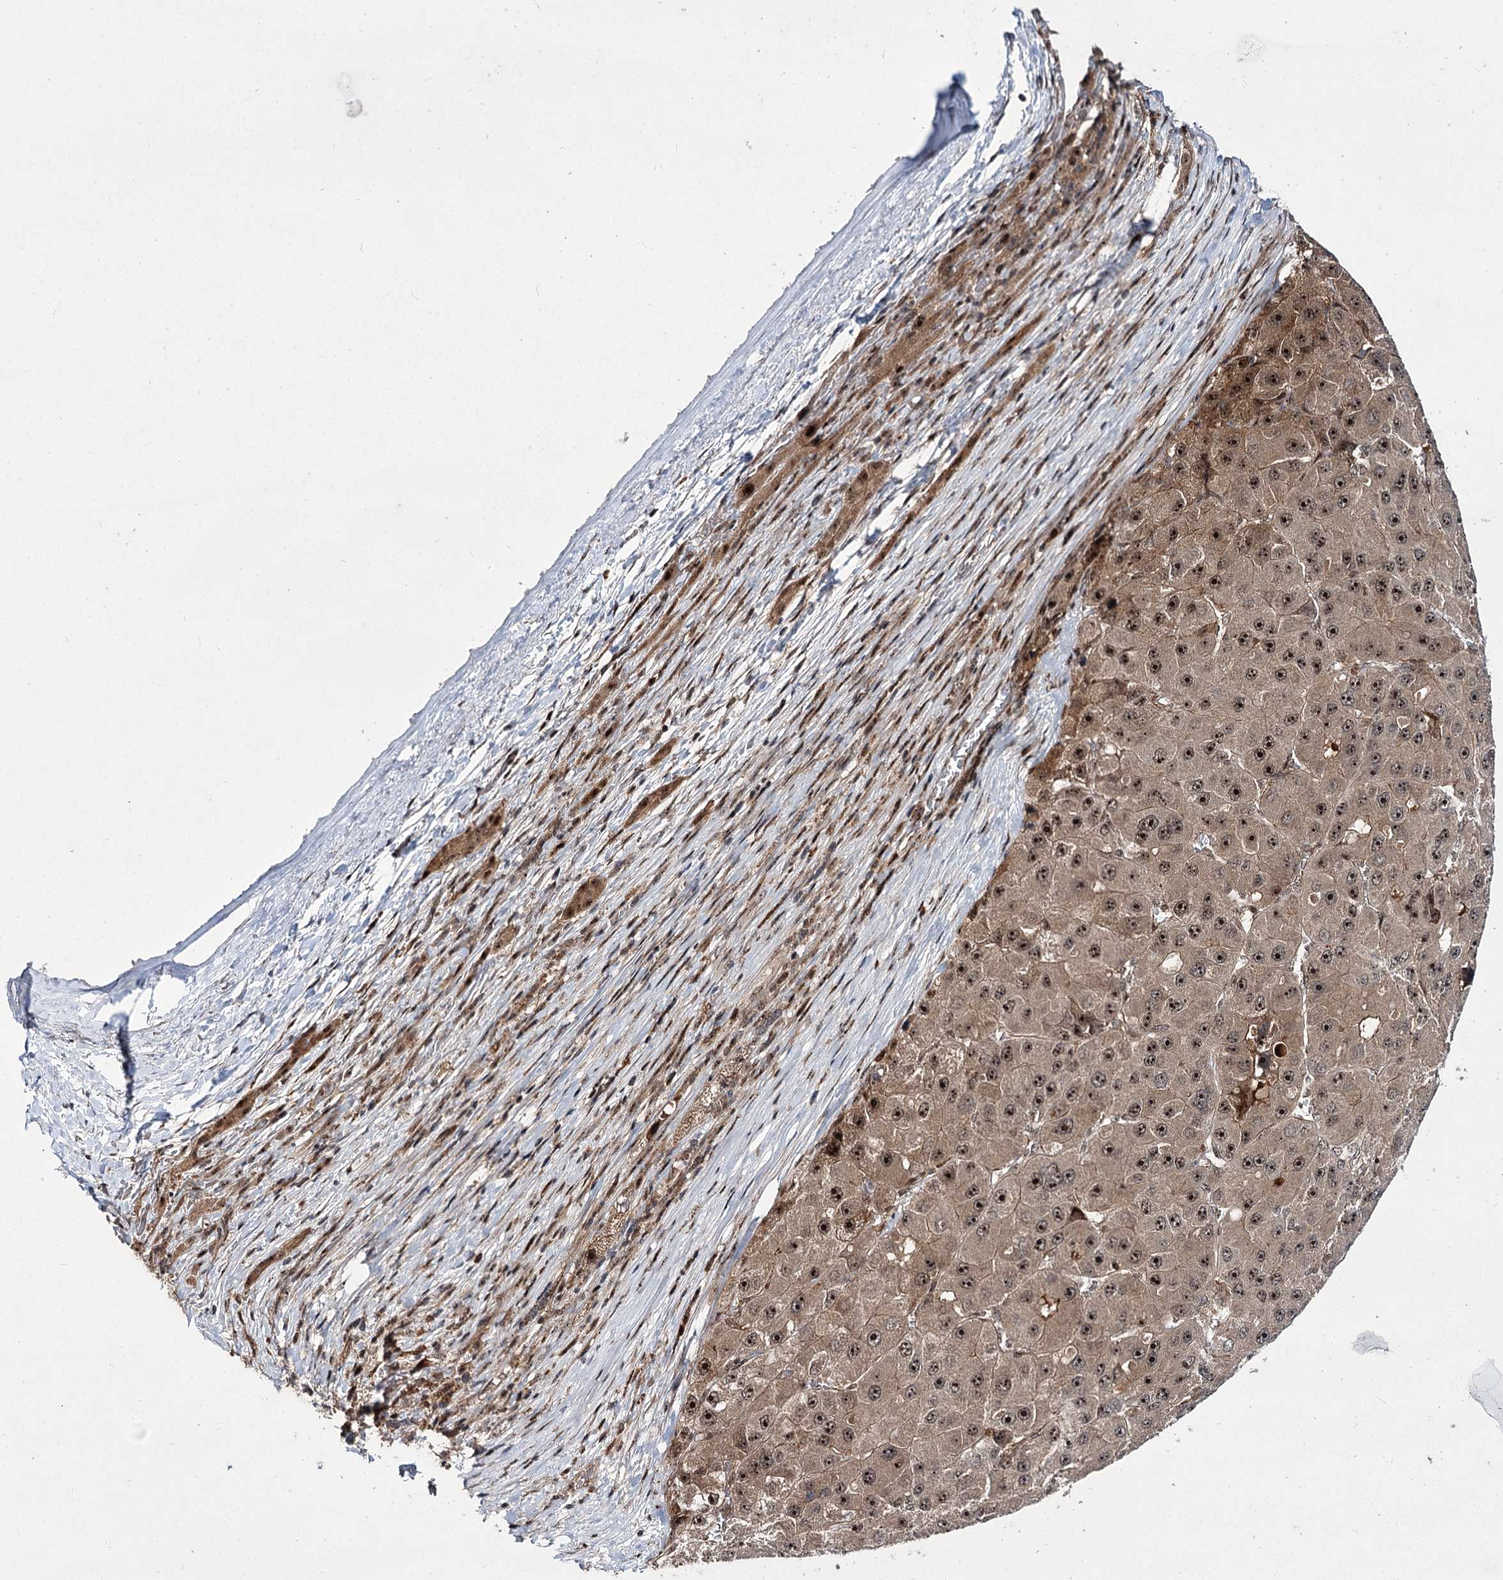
{"staining": {"intensity": "strong", "quantity": ">75%", "location": "nuclear"}, "tissue": "liver cancer", "cell_type": "Tumor cells", "image_type": "cancer", "snomed": [{"axis": "morphology", "description": "Carcinoma, Hepatocellular, NOS"}, {"axis": "topography", "description": "Liver"}], "caption": "Liver hepatocellular carcinoma stained for a protein exhibits strong nuclear positivity in tumor cells.", "gene": "MKNK2", "patient": {"sex": "female", "age": 73}}